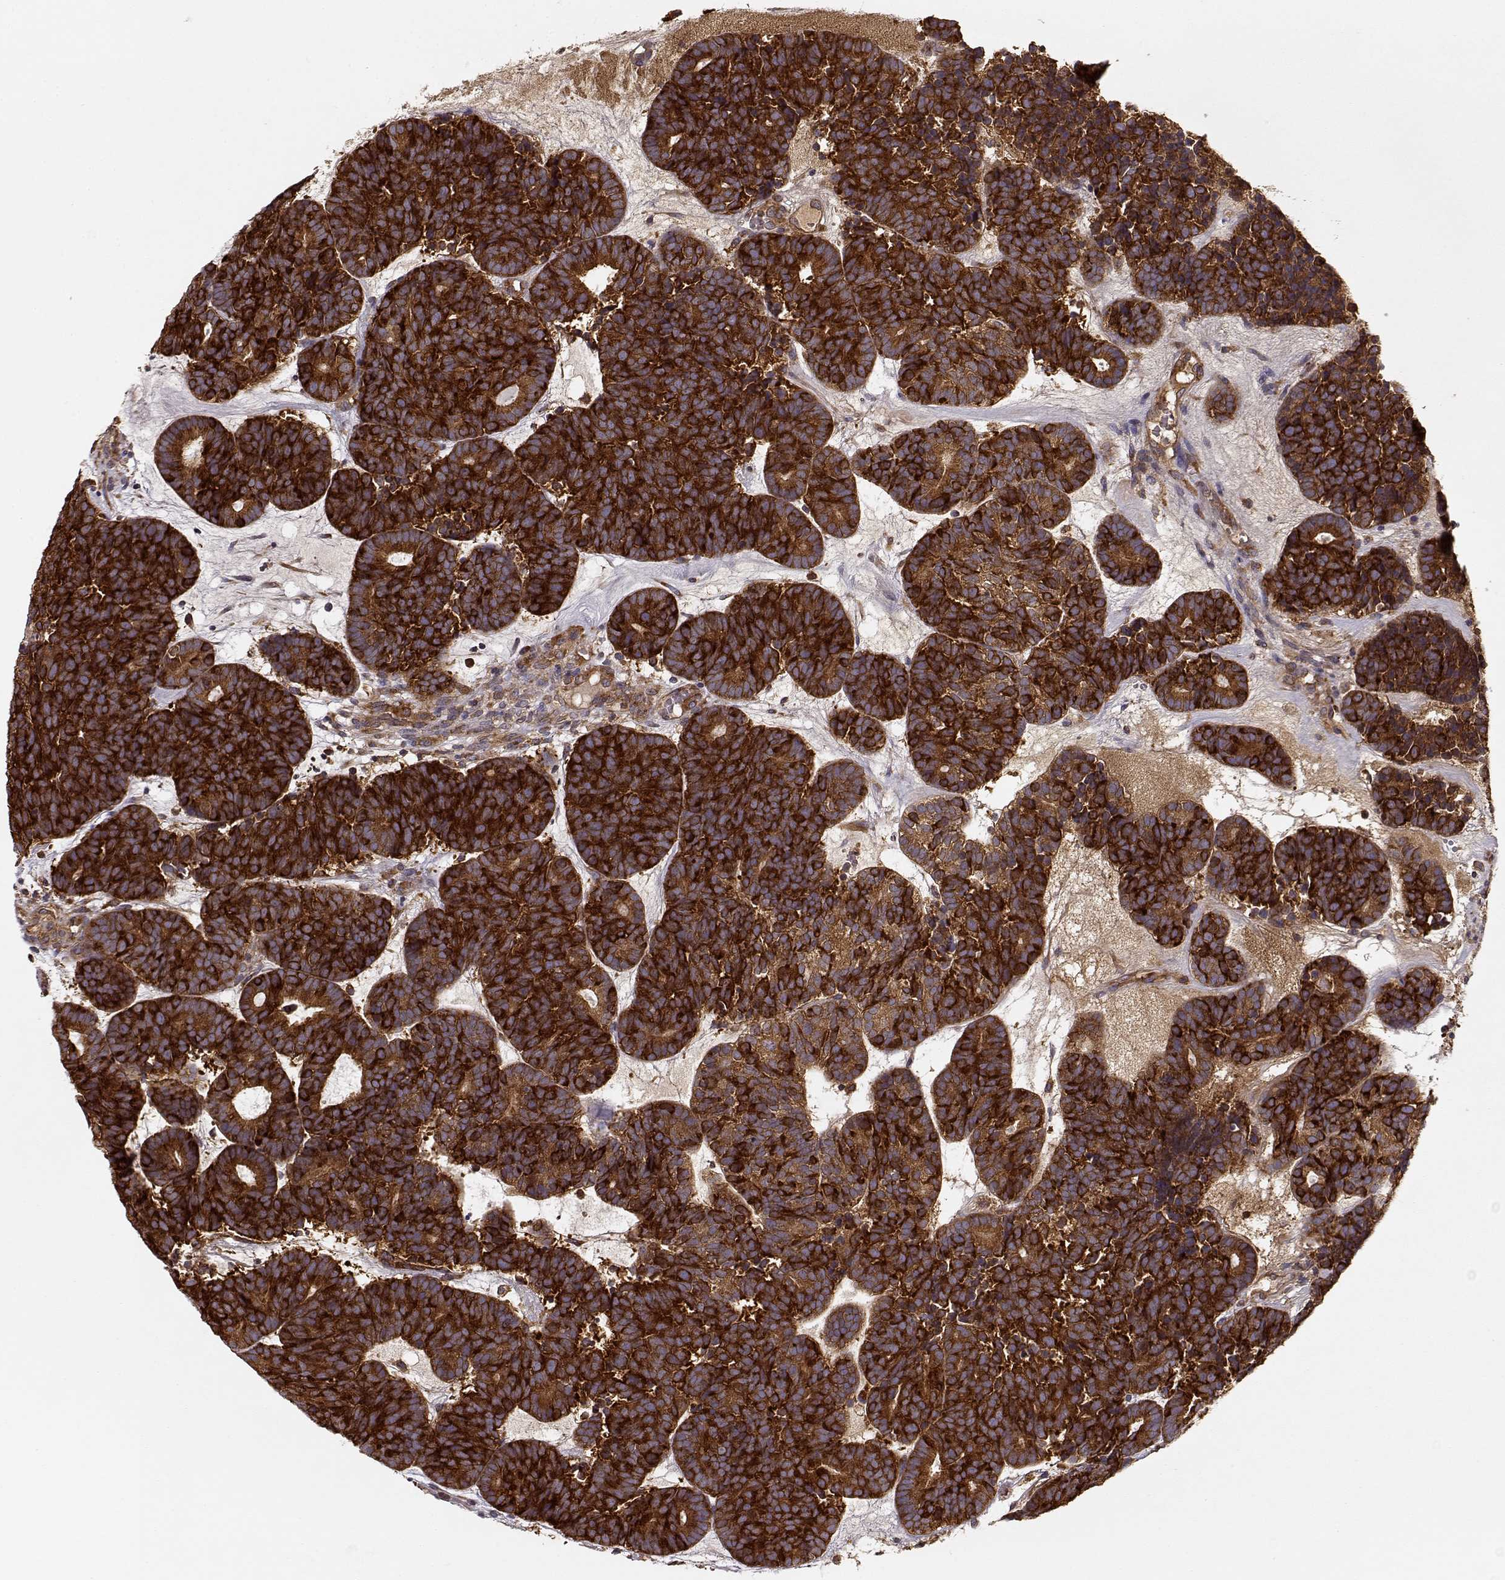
{"staining": {"intensity": "strong", "quantity": ">75%", "location": "cytoplasmic/membranous"}, "tissue": "head and neck cancer", "cell_type": "Tumor cells", "image_type": "cancer", "snomed": [{"axis": "morphology", "description": "Adenocarcinoma, NOS"}, {"axis": "topography", "description": "Head-Neck"}], "caption": "There is high levels of strong cytoplasmic/membranous staining in tumor cells of adenocarcinoma (head and neck), as demonstrated by immunohistochemical staining (brown color).", "gene": "ARHGEF2", "patient": {"sex": "female", "age": 81}}